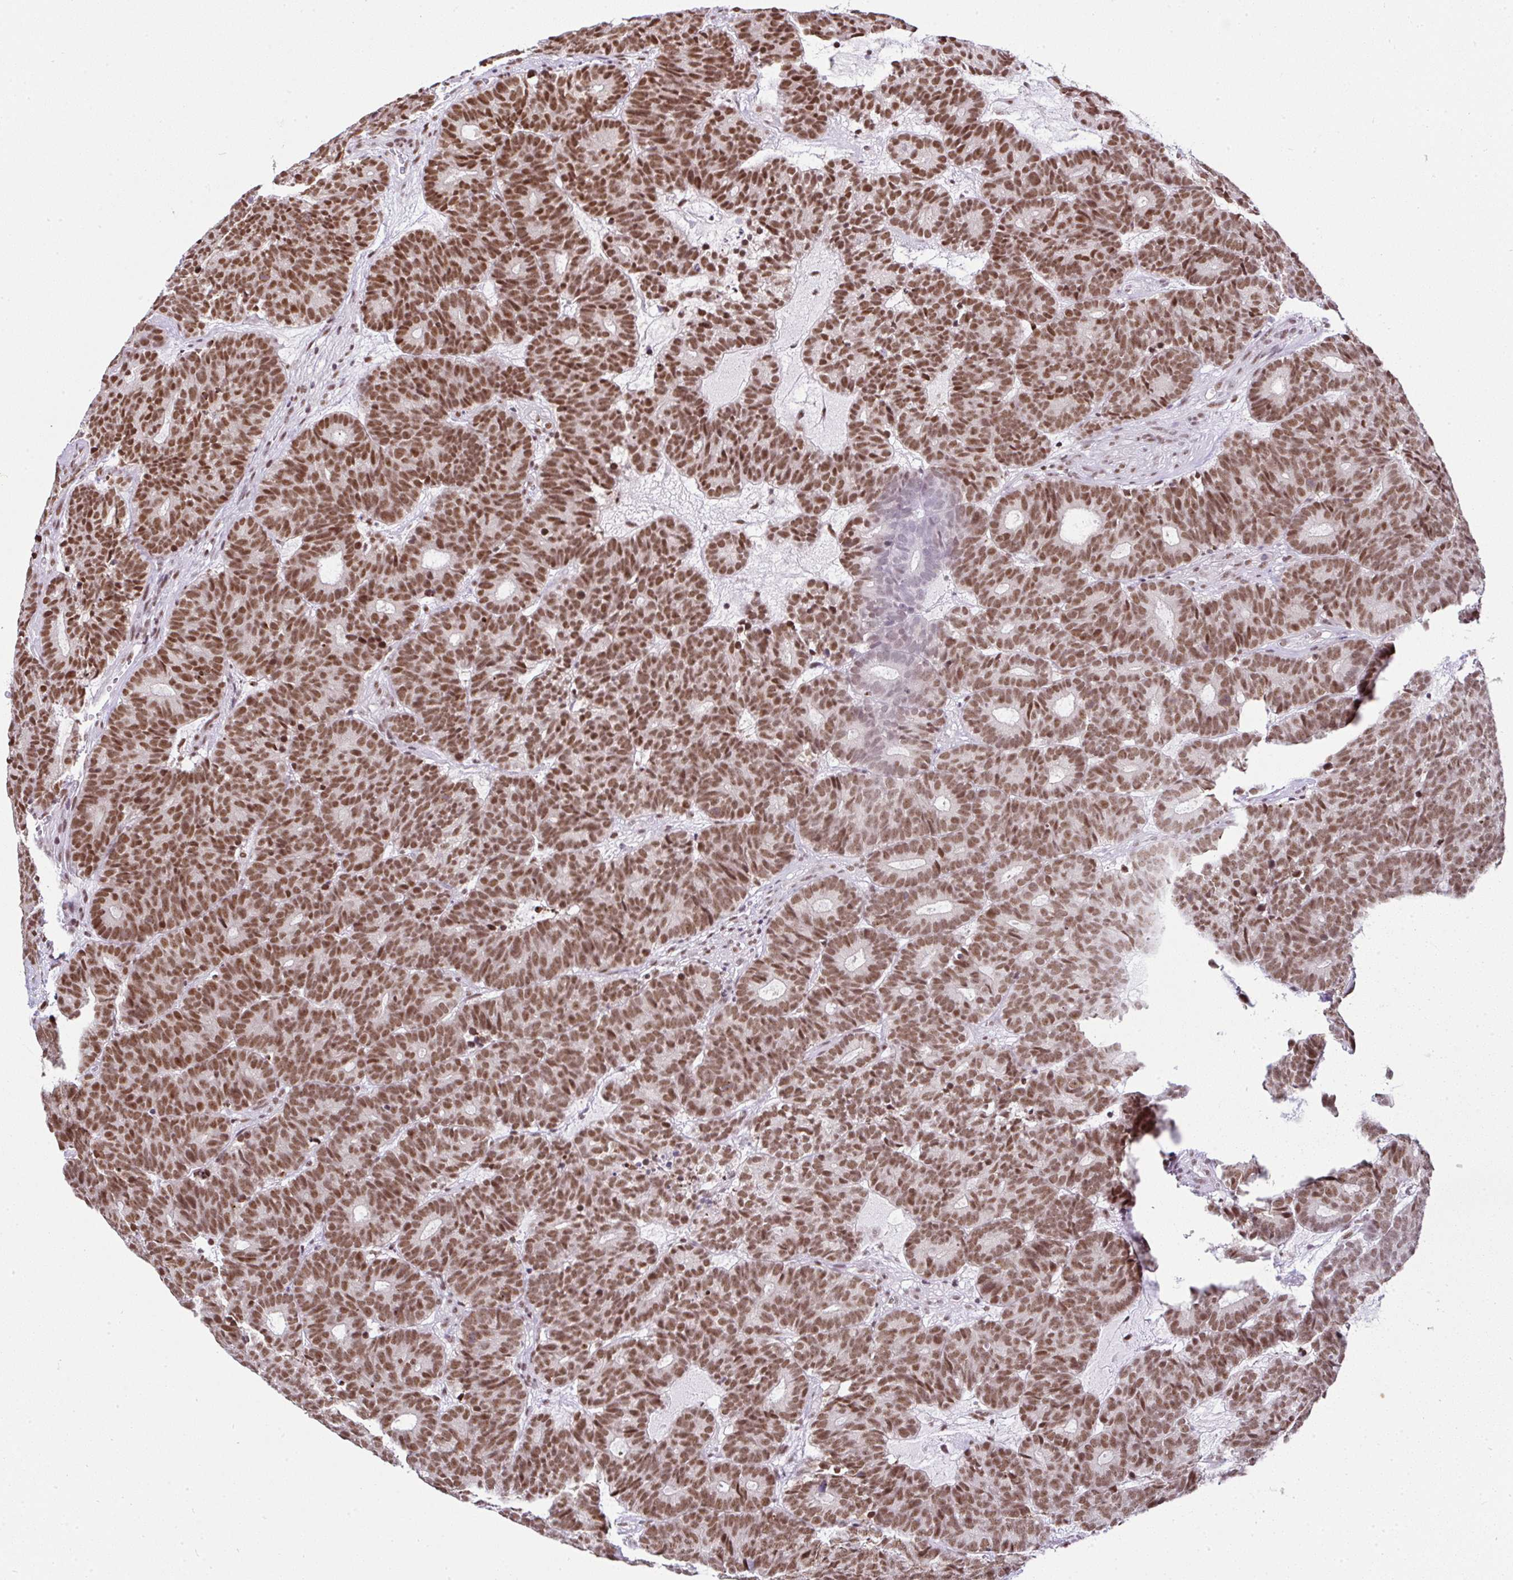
{"staining": {"intensity": "moderate", "quantity": ">75%", "location": "nuclear"}, "tissue": "head and neck cancer", "cell_type": "Tumor cells", "image_type": "cancer", "snomed": [{"axis": "morphology", "description": "Adenocarcinoma, NOS"}, {"axis": "topography", "description": "Head-Neck"}], "caption": "Head and neck adenocarcinoma stained with DAB (3,3'-diaminobenzidine) immunohistochemistry reveals medium levels of moderate nuclear expression in about >75% of tumor cells.", "gene": "PTPN2", "patient": {"sex": "female", "age": 81}}